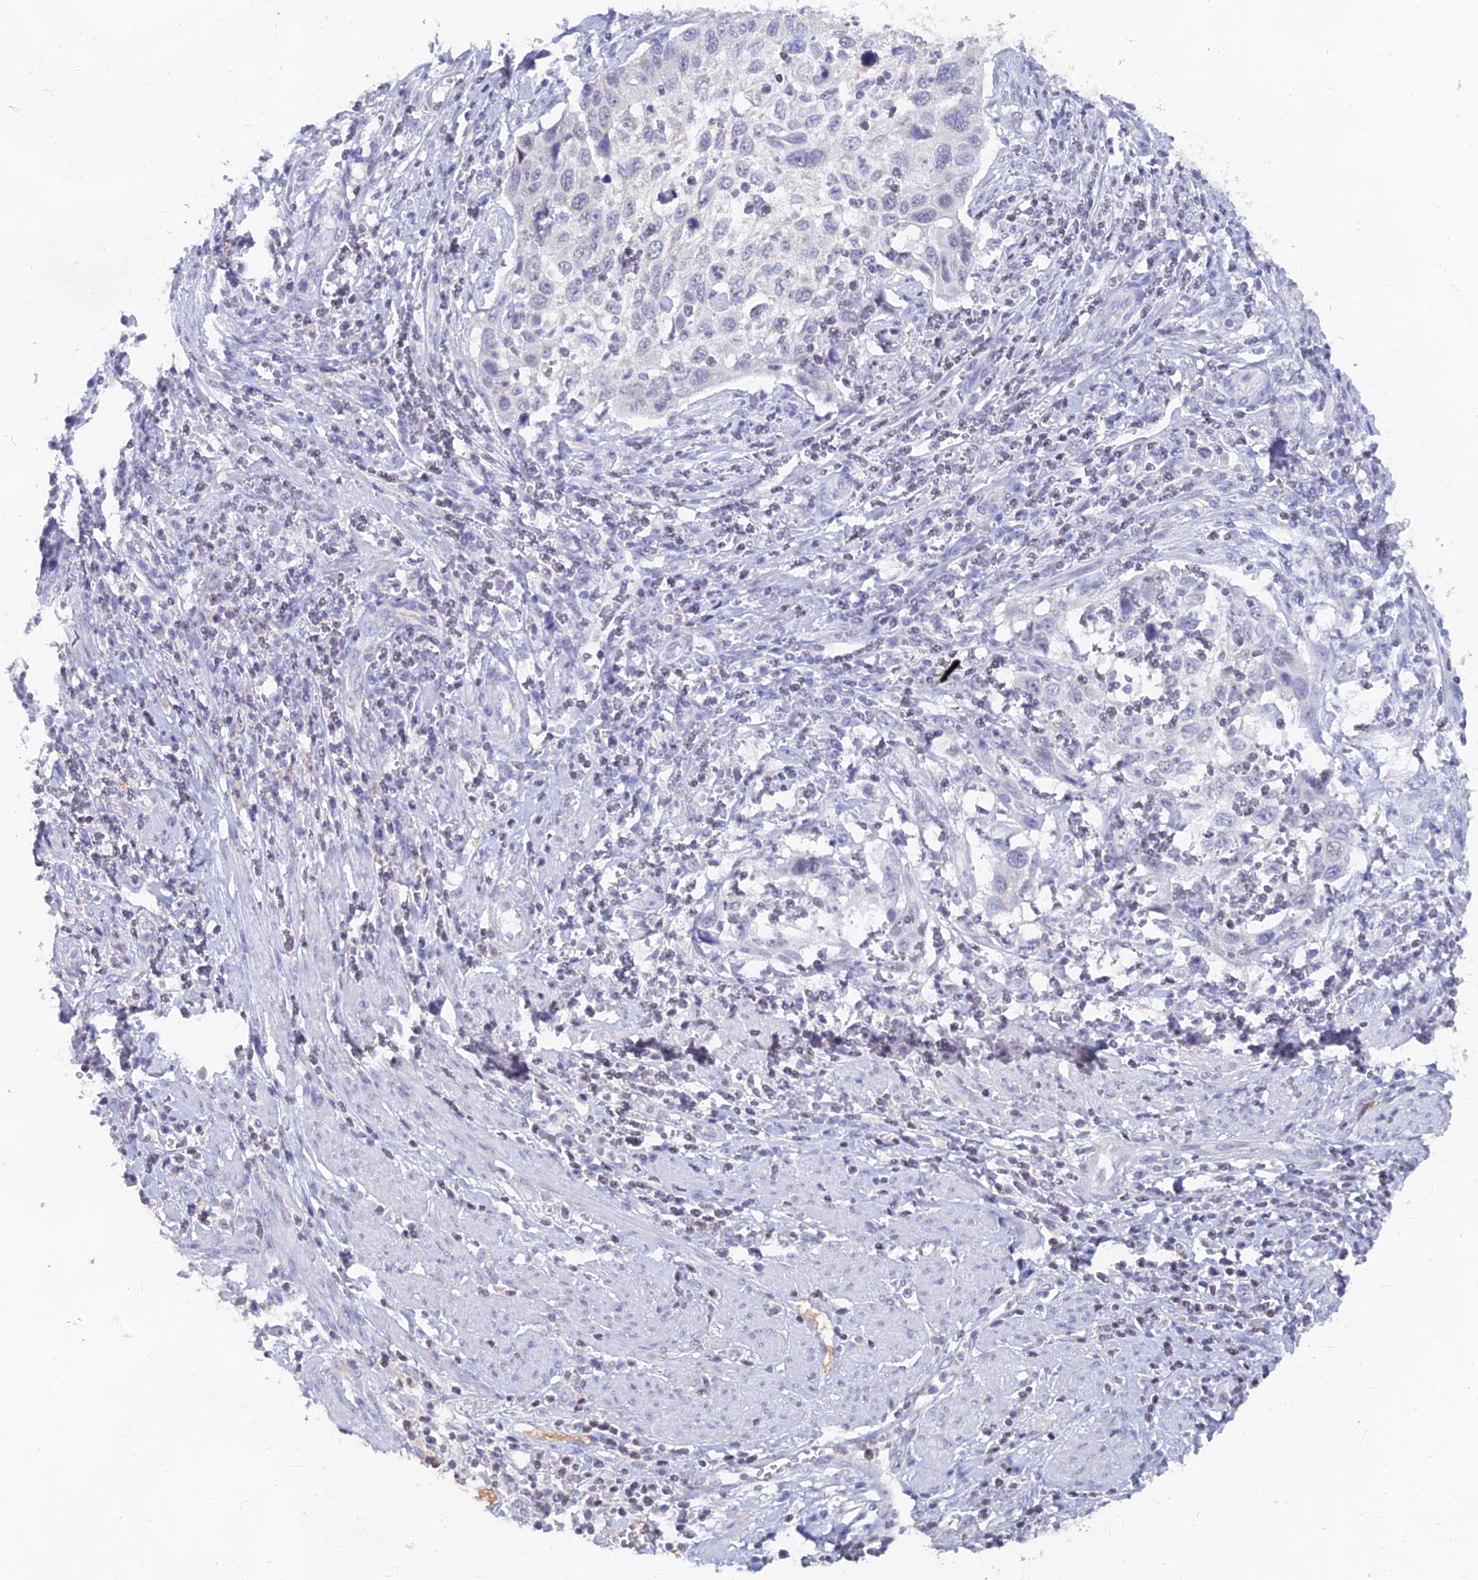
{"staining": {"intensity": "negative", "quantity": "none", "location": "none"}, "tissue": "cervical cancer", "cell_type": "Tumor cells", "image_type": "cancer", "snomed": [{"axis": "morphology", "description": "Squamous cell carcinoma, NOS"}, {"axis": "topography", "description": "Cervix"}], "caption": "Immunohistochemistry (IHC) image of neoplastic tissue: squamous cell carcinoma (cervical) stained with DAB (3,3'-diaminobenzidine) shows no significant protein positivity in tumor cells.", "gene": "LRIF1", "patient": {"sex": "female", "age": 70}}